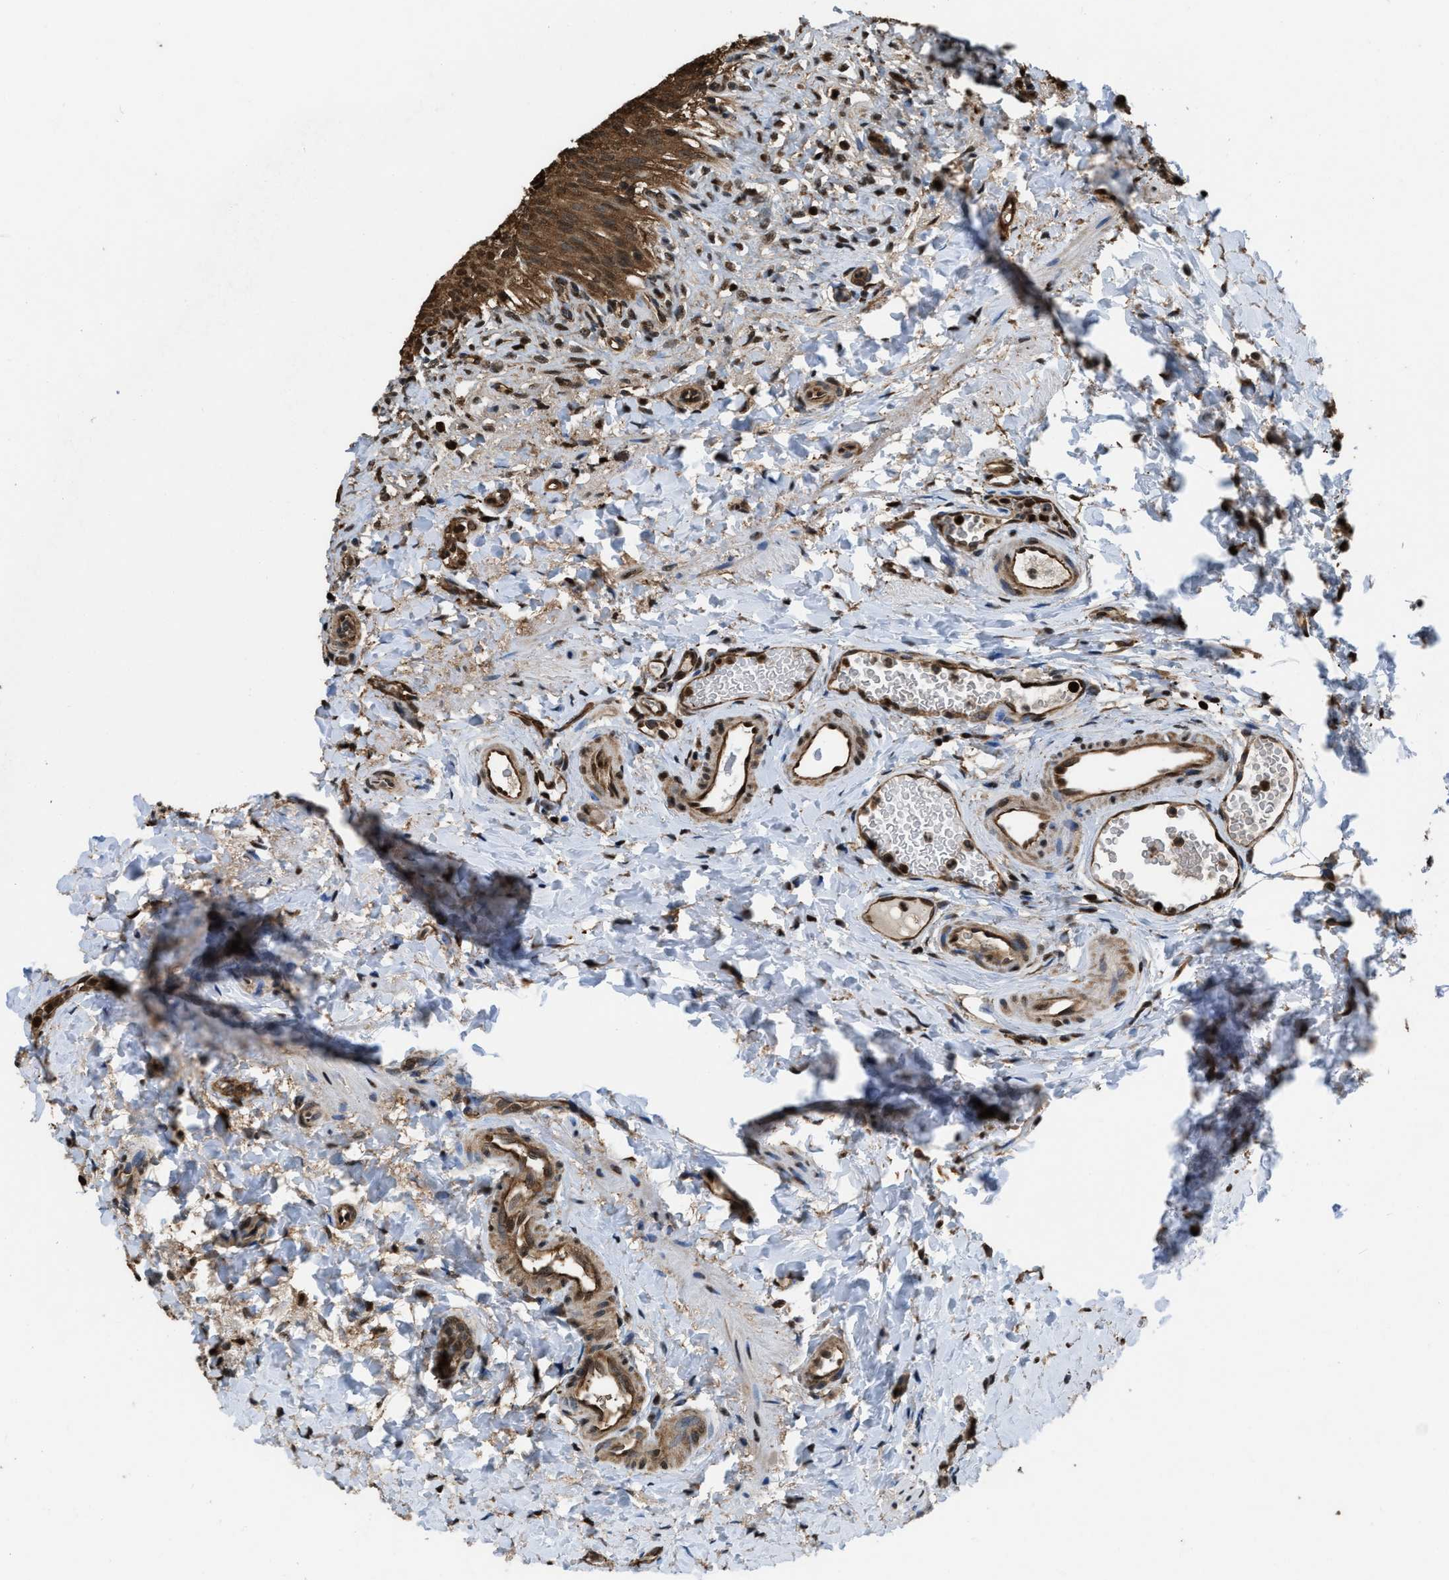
{"staining": {"intensity": "strong", "quantity": ">75%", "location": "cytoplasmic/membranous,nuclear"}, "tissue": "urinary bladder", "cell_type": "Urothelial cells", "image_type": "normal", "snomed": [{"axis": "morphology", "description": "Urothelial carcinoma, High grade"}, {"axis": "topography", "description": "Urinary bladder"}], "caption": "Immunohistochemistry staining of unremarkable urinary bladder, which demonstrates high levels of strong cytoplasmic/membranous,nuclear positivity in about >75% of urothelial cells indicating strong cytoplasmic/membranous,nuclear protein expression. The staining was performed using DAB (brown) for protein detection and nuclei were counterstained in hematoxylin (blue).", "gene": "FNTA", "patient": {"sex": "male", "age": 46}}